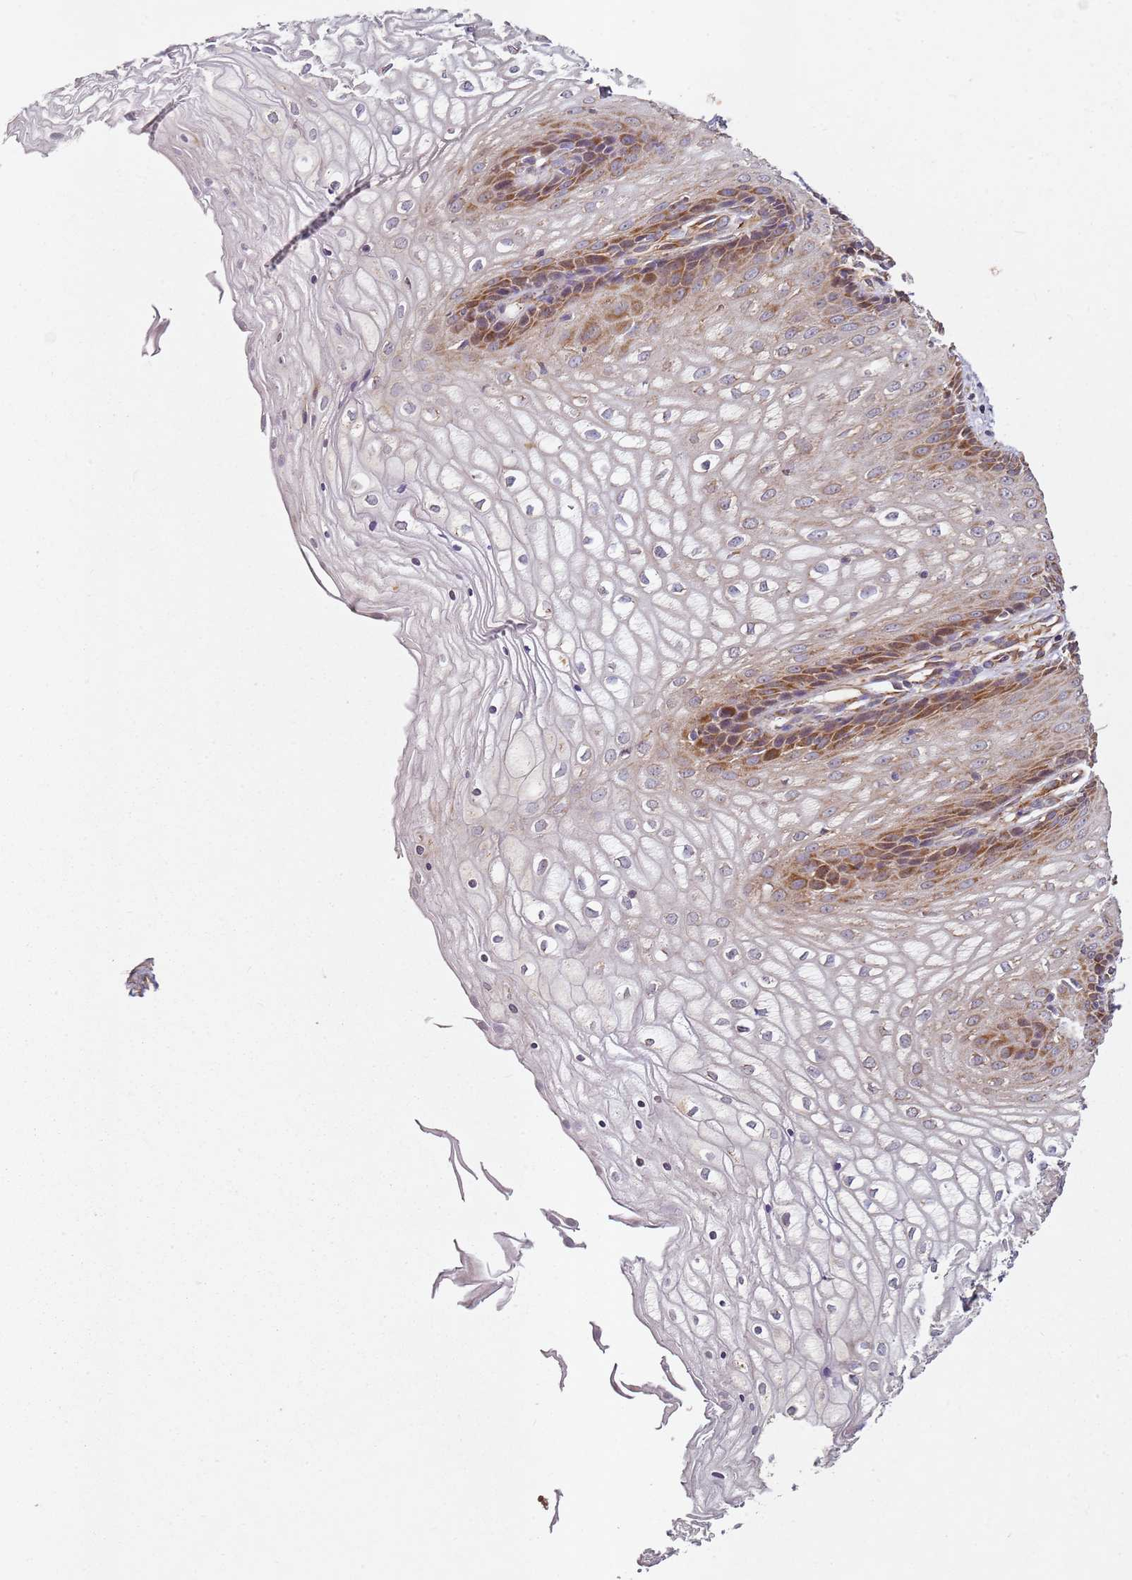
{"staining": {"intensity": "moderate", "quantity": "25%-75%", "location": "cytoplasmic/membranous"}, "tissue": "vagina", "cell_type": "Squamous epithelial cells", "image_type": "normal", "snomed": [{"axis": "morphology", "description": "Normal tissue, NOS"}, {"axis": "topography", "description": "Vagina"}], "caption": "An immunohistochemistry micrograph of benign tissue is shown. Protein staining in brown shows moderate cytoplasmic/membranous positivity in vagina within squamous epithelial cells.", "gene": "ARFRP1", "patient": {"sex": "female", "age": 34}}